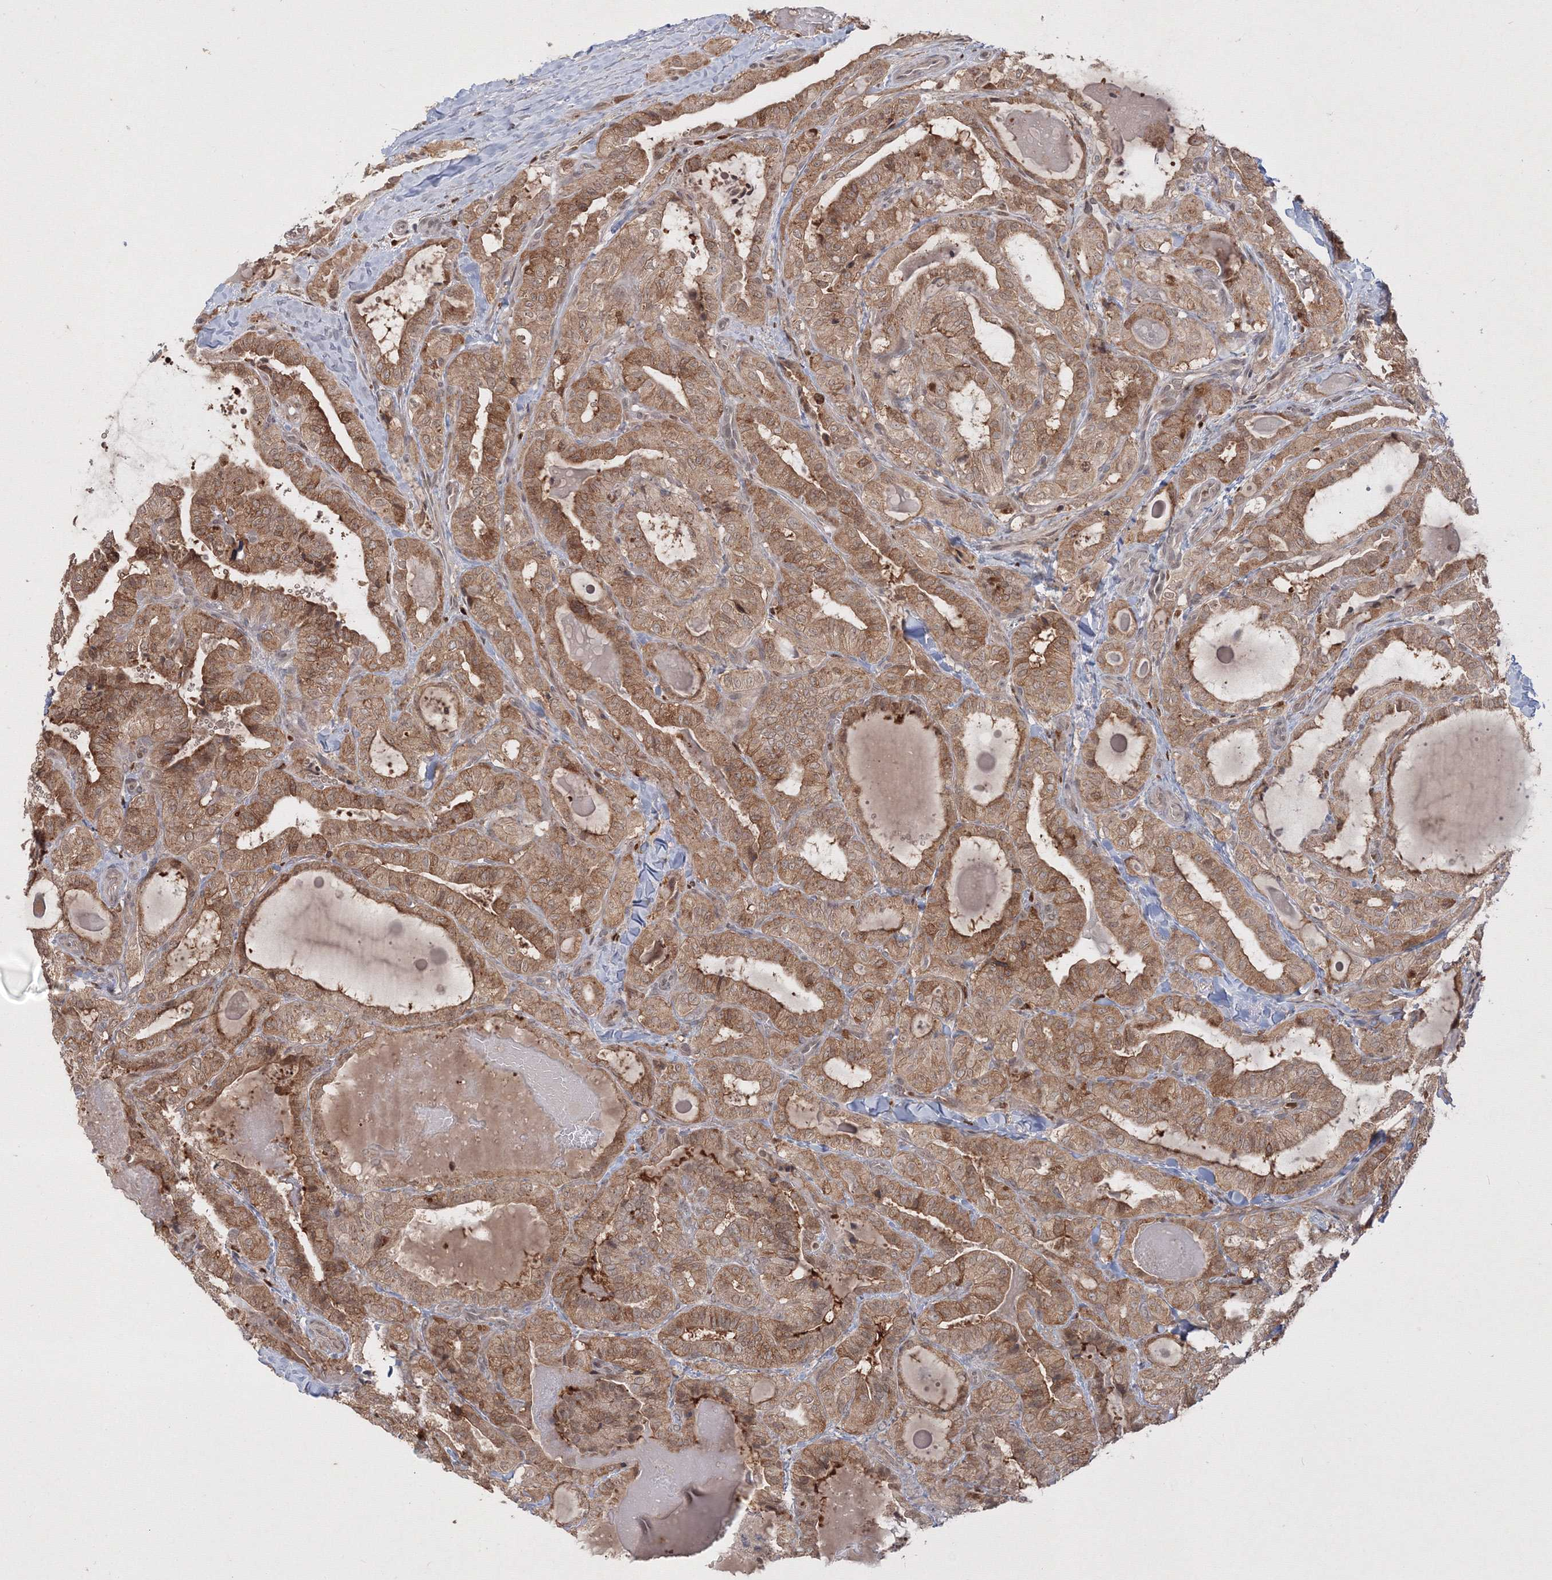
{"staining": {"intensity": "moderate", "quantity": ">75%", "location": "cytoplasmic/membranous"}, "tissue": "thyroid cancer", "cell_type": "Tumor cells", "image_type": "cancer", "snomed": [{"axis": "morphology", "description": "Papillary adenocarcinoma, NOS"}, {"axis": "topography", "description": "Thyroid gland"}], "caption": "Moderate cytoplasmic/membranous staining for a protein is identified in approximately >75% of tumor cells of papillary adenocarcinoma (thyroid) using immunohistochemistry.", "gene": "TMEM50B", "patient": {"sex": "male", "age": 77}}